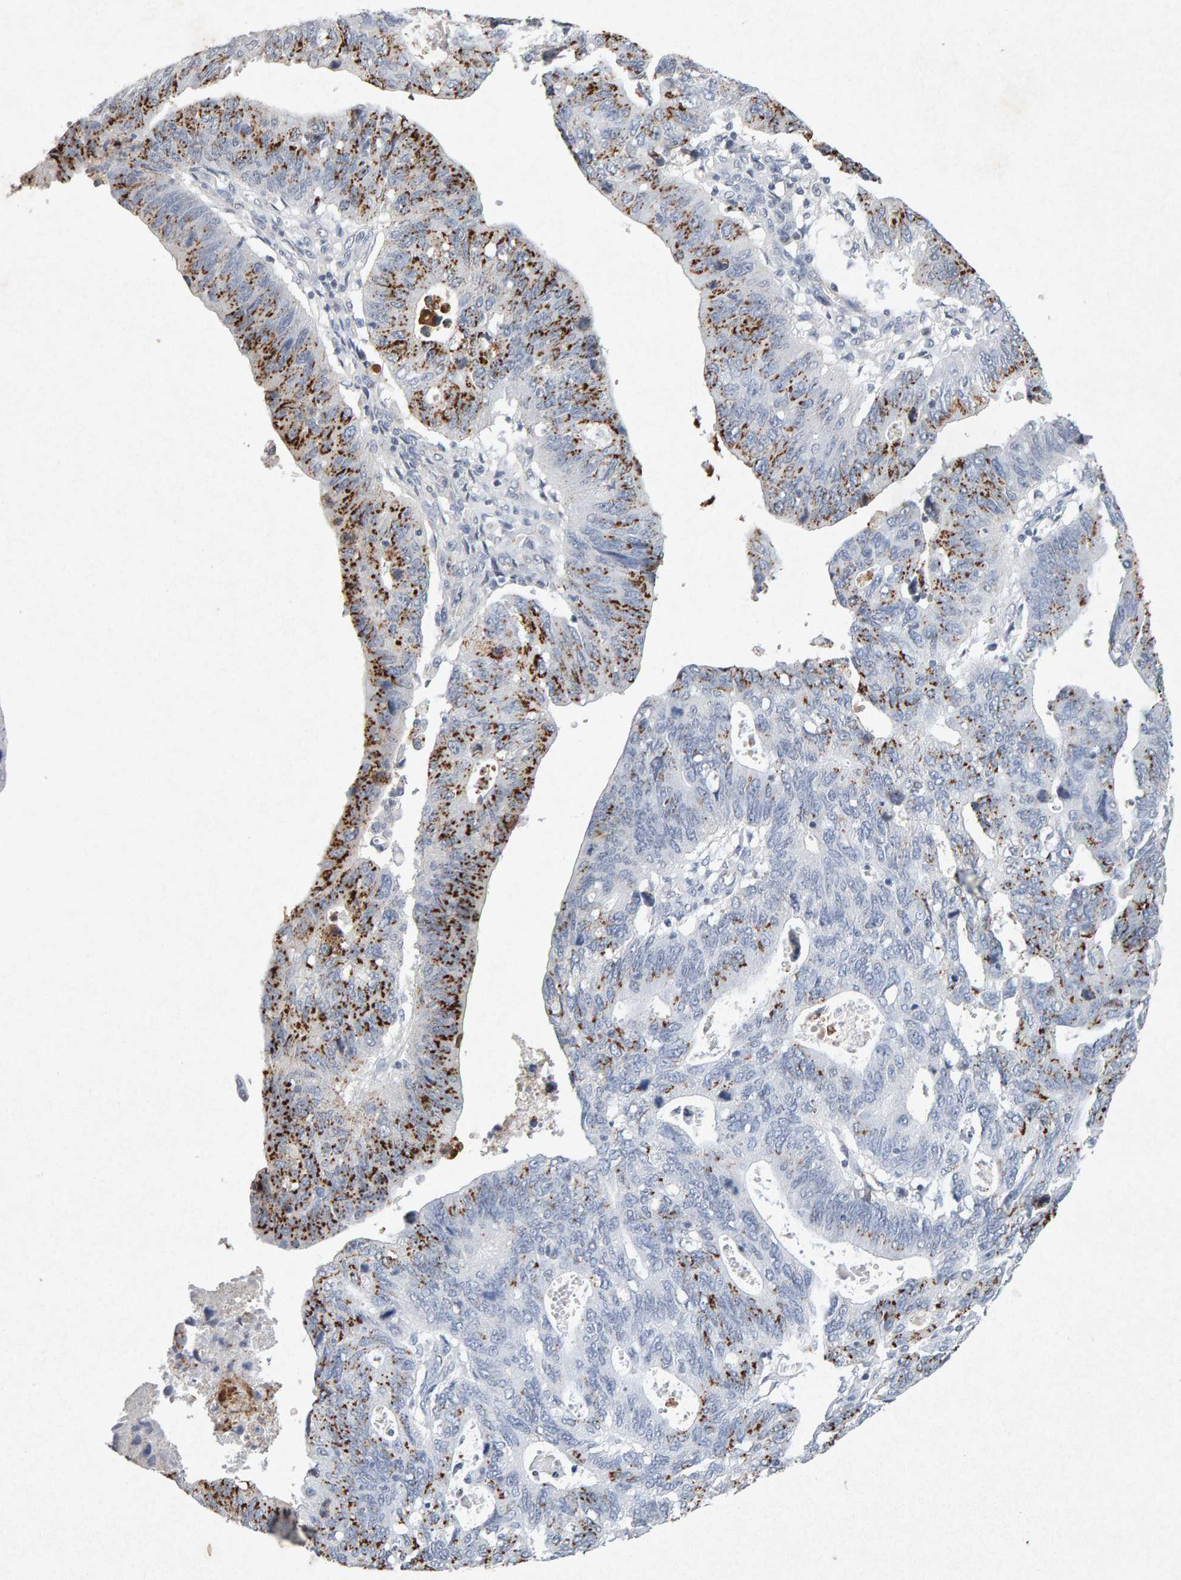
{"staining": {"intensity": "strong", "quantity": "25%-75%", "location": "cytoplasmic/membranous"}, "tissue": "stomach cancer", "cell_type": "Tumor cells", "image_type": "cancer", "snomed": [{"axis": "morphology", "description": "Adenocarcinoma, NOS"}, {"axis": "topography", "description": "Stomach"}], "caption": "Immunohistochemical staining of stomach adenocarcinoma demonstrates high levels of strong cytoplasmic/membranous positivity in approximately 25%-75% of tumor cells.", "gene": "PTPRM", "patient": {"sex": "male", "age": 59}}